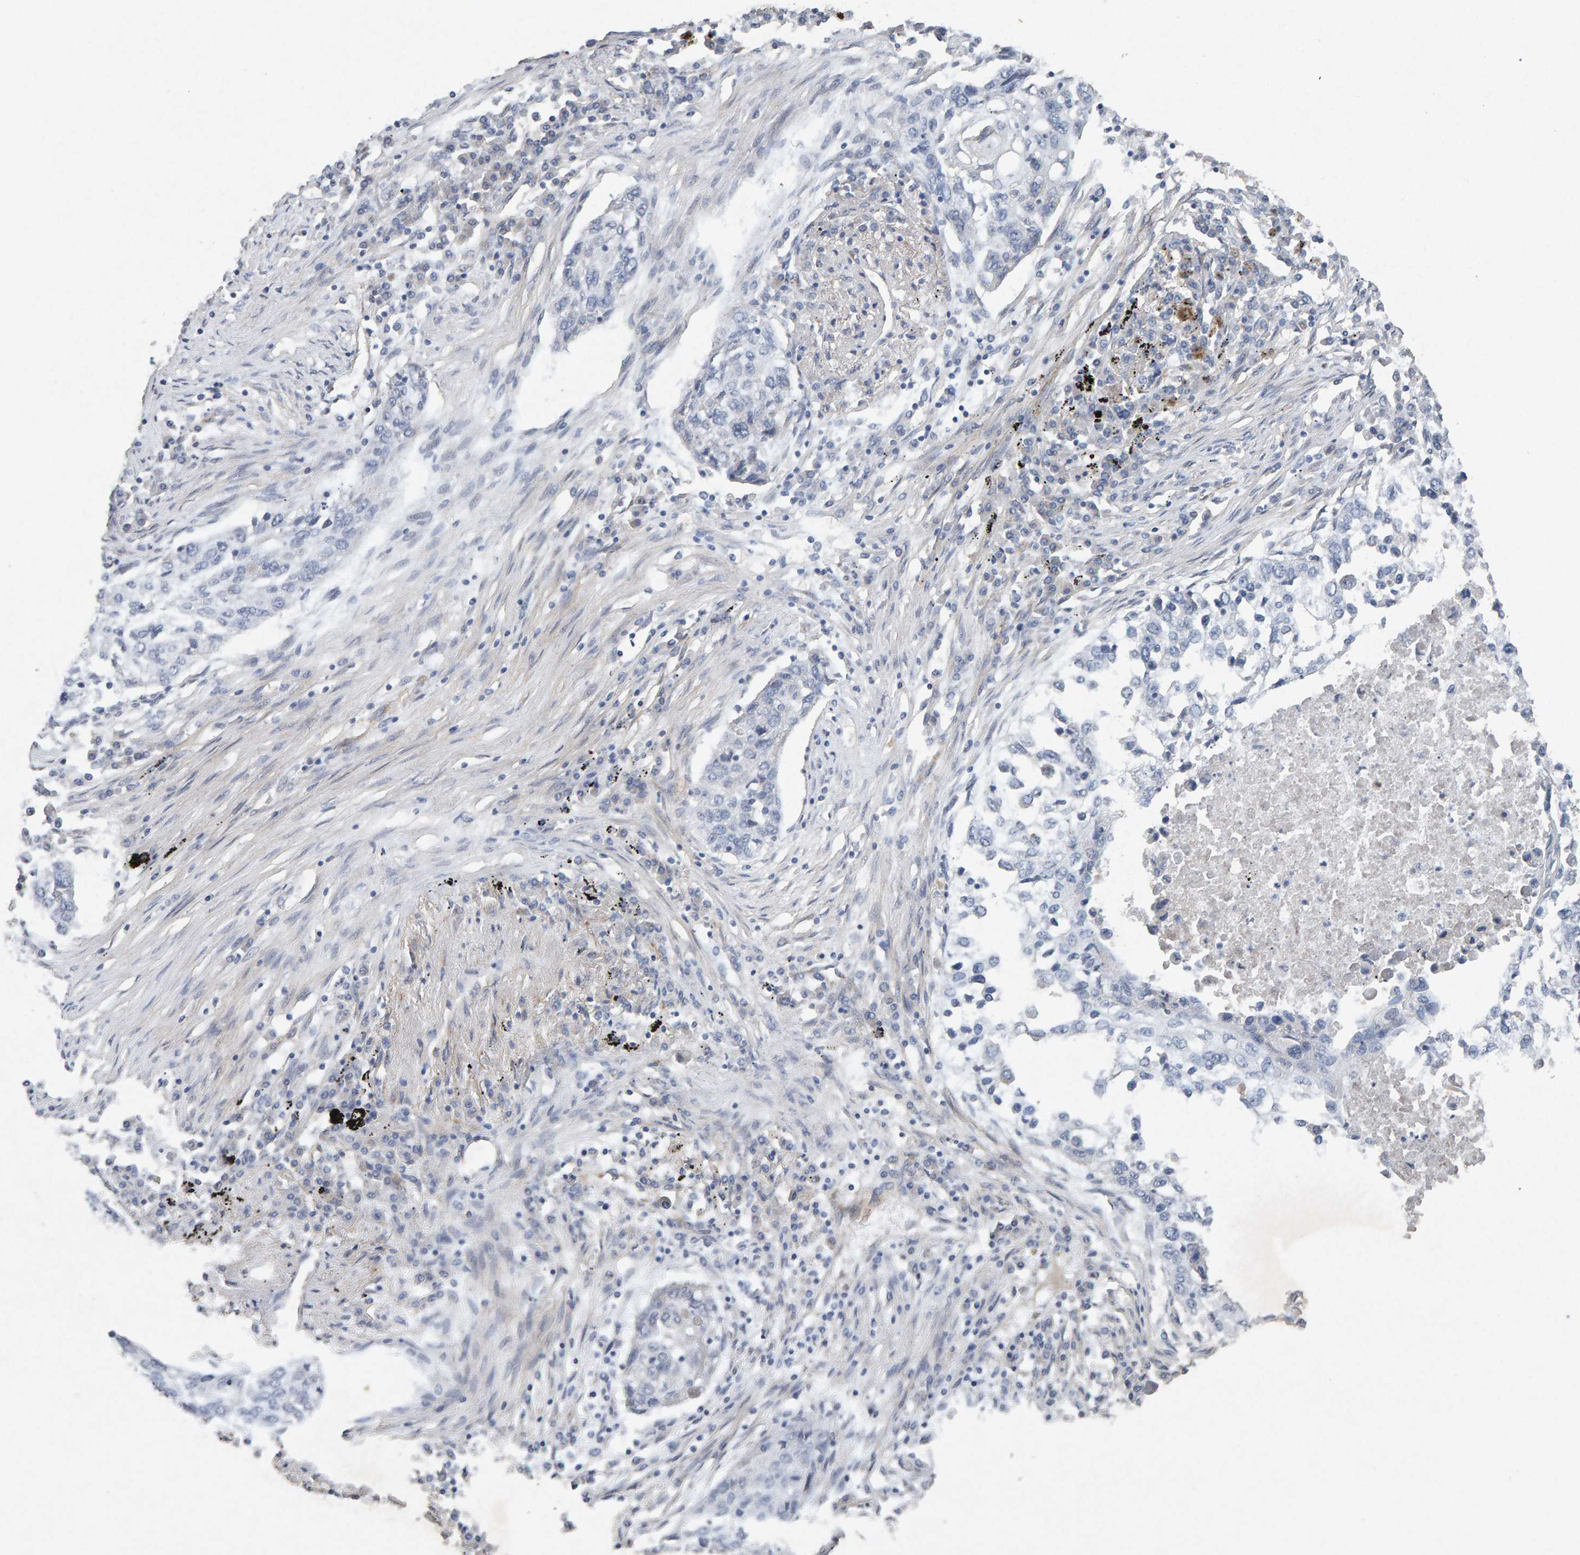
{"staining": {"intensity": "negative", "quantity": "none", "location": "none"}, "tissue": "lung cancer", "cell_type": "Tumor cells", "image_type": "cancer", "snomed": [{"axis": "morphology", "description": "Squamous cell carcinoma, NOS"}, {"axis": "topography", "description": "Lung"}], "caption": "This is an immunohistochemistry (IHC) micrograph of human lung squamous cell carcinoma. There is no positivity in tumor cells.", "gene": "PTPRM", "patient": {"sex": "female", "age": 63}}